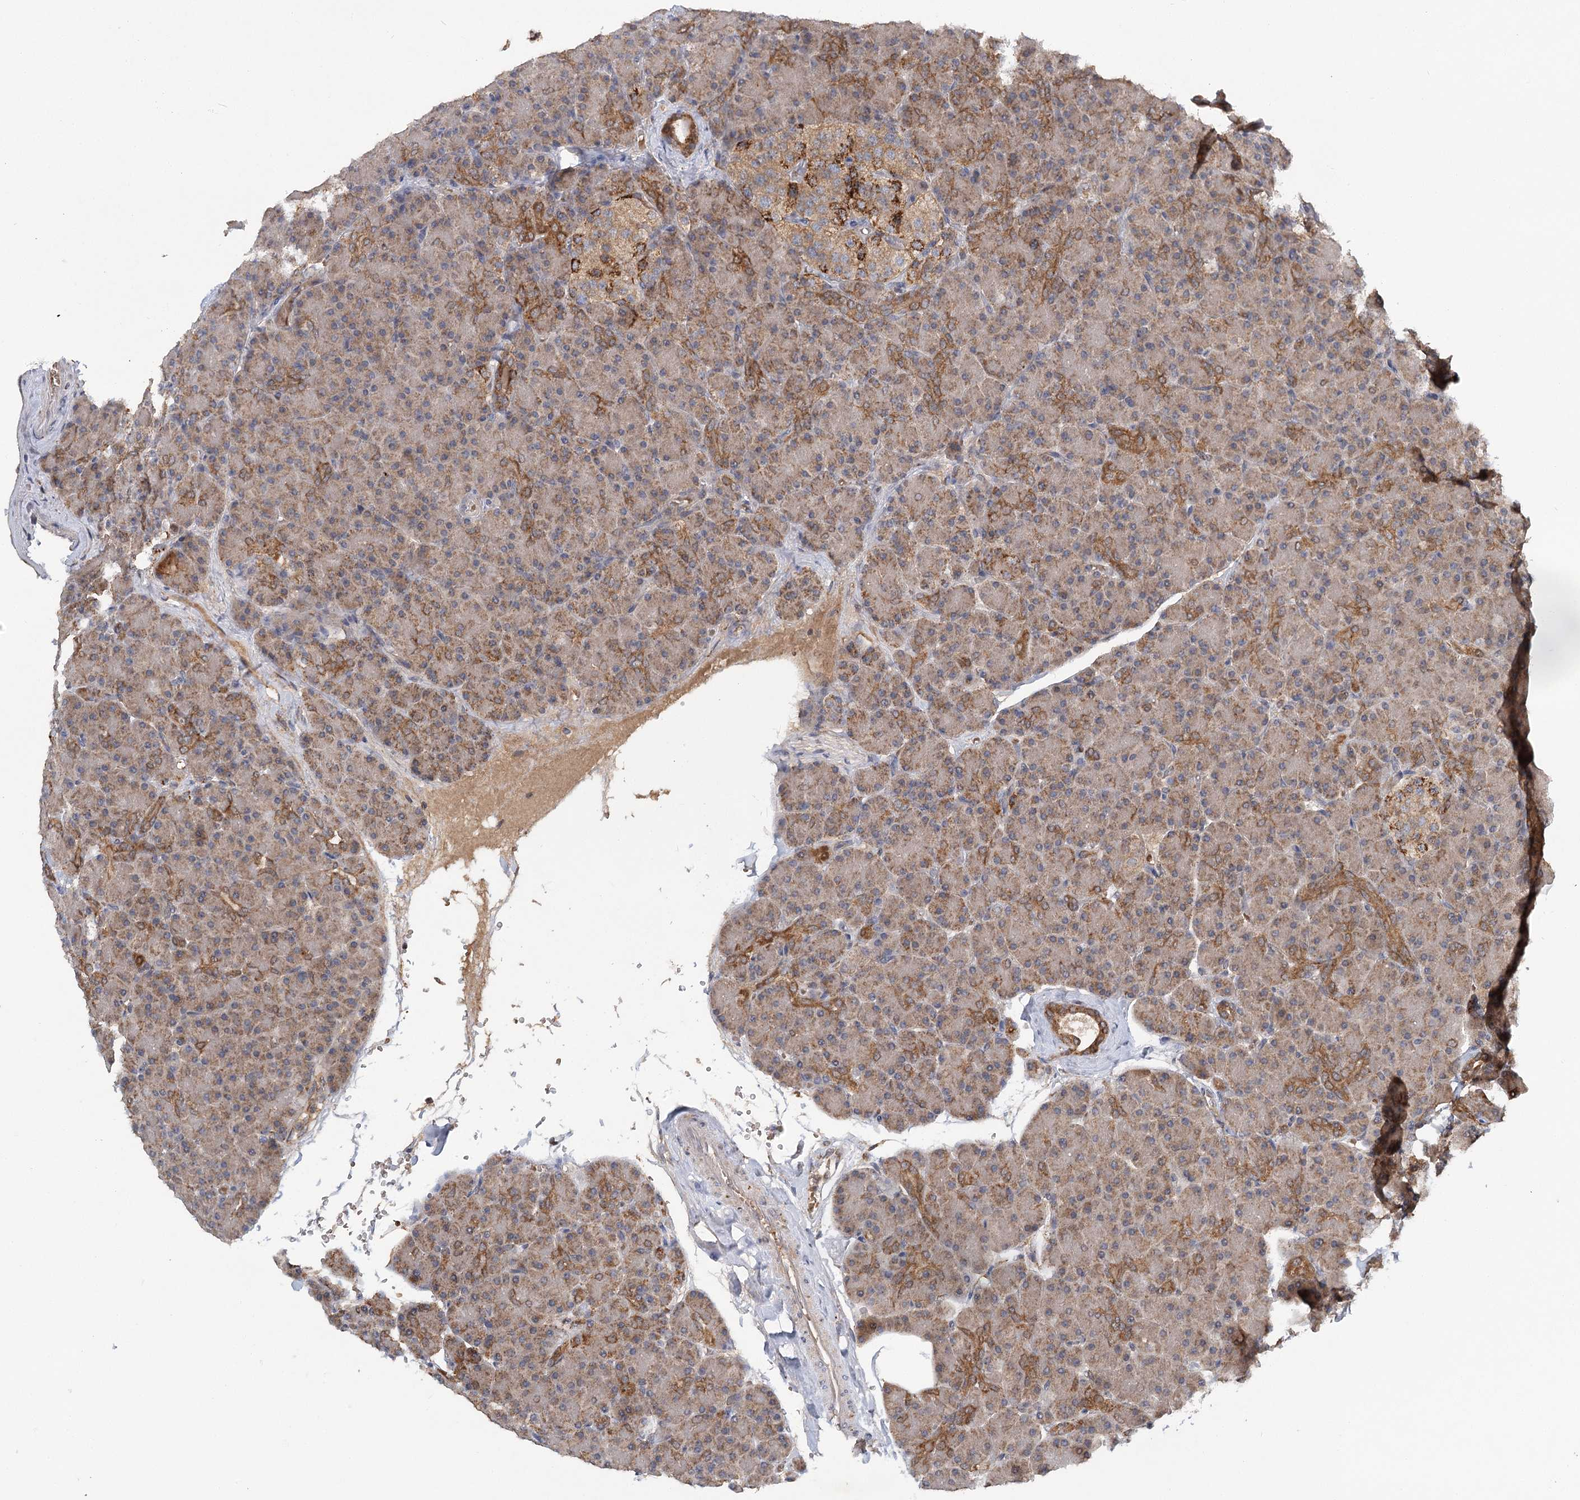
{"staining": {"intensity": "moderate", "quantity": ">75%", "location": "cytoplasmic/membranous"}, "tissue": "pancreas", "cell_type": "Exocrine glandular cells", "image_type": "normal", "snomed": [{"axis": "morphology", "description": "Normal tissue, NOS"}, {"axis": "topography", "description": "Pancreas"}], "caption": "DAB immunohistochemical staining of unremarkable pancreas shows moderate cytoplasmic/membranous protein expression in approximately >75% of exocrine glandular cells. (IHC, brightfield microscopy, high magnification).", "gene": "PYROXD2", "patient": {"sex": "female", "age": 43}}